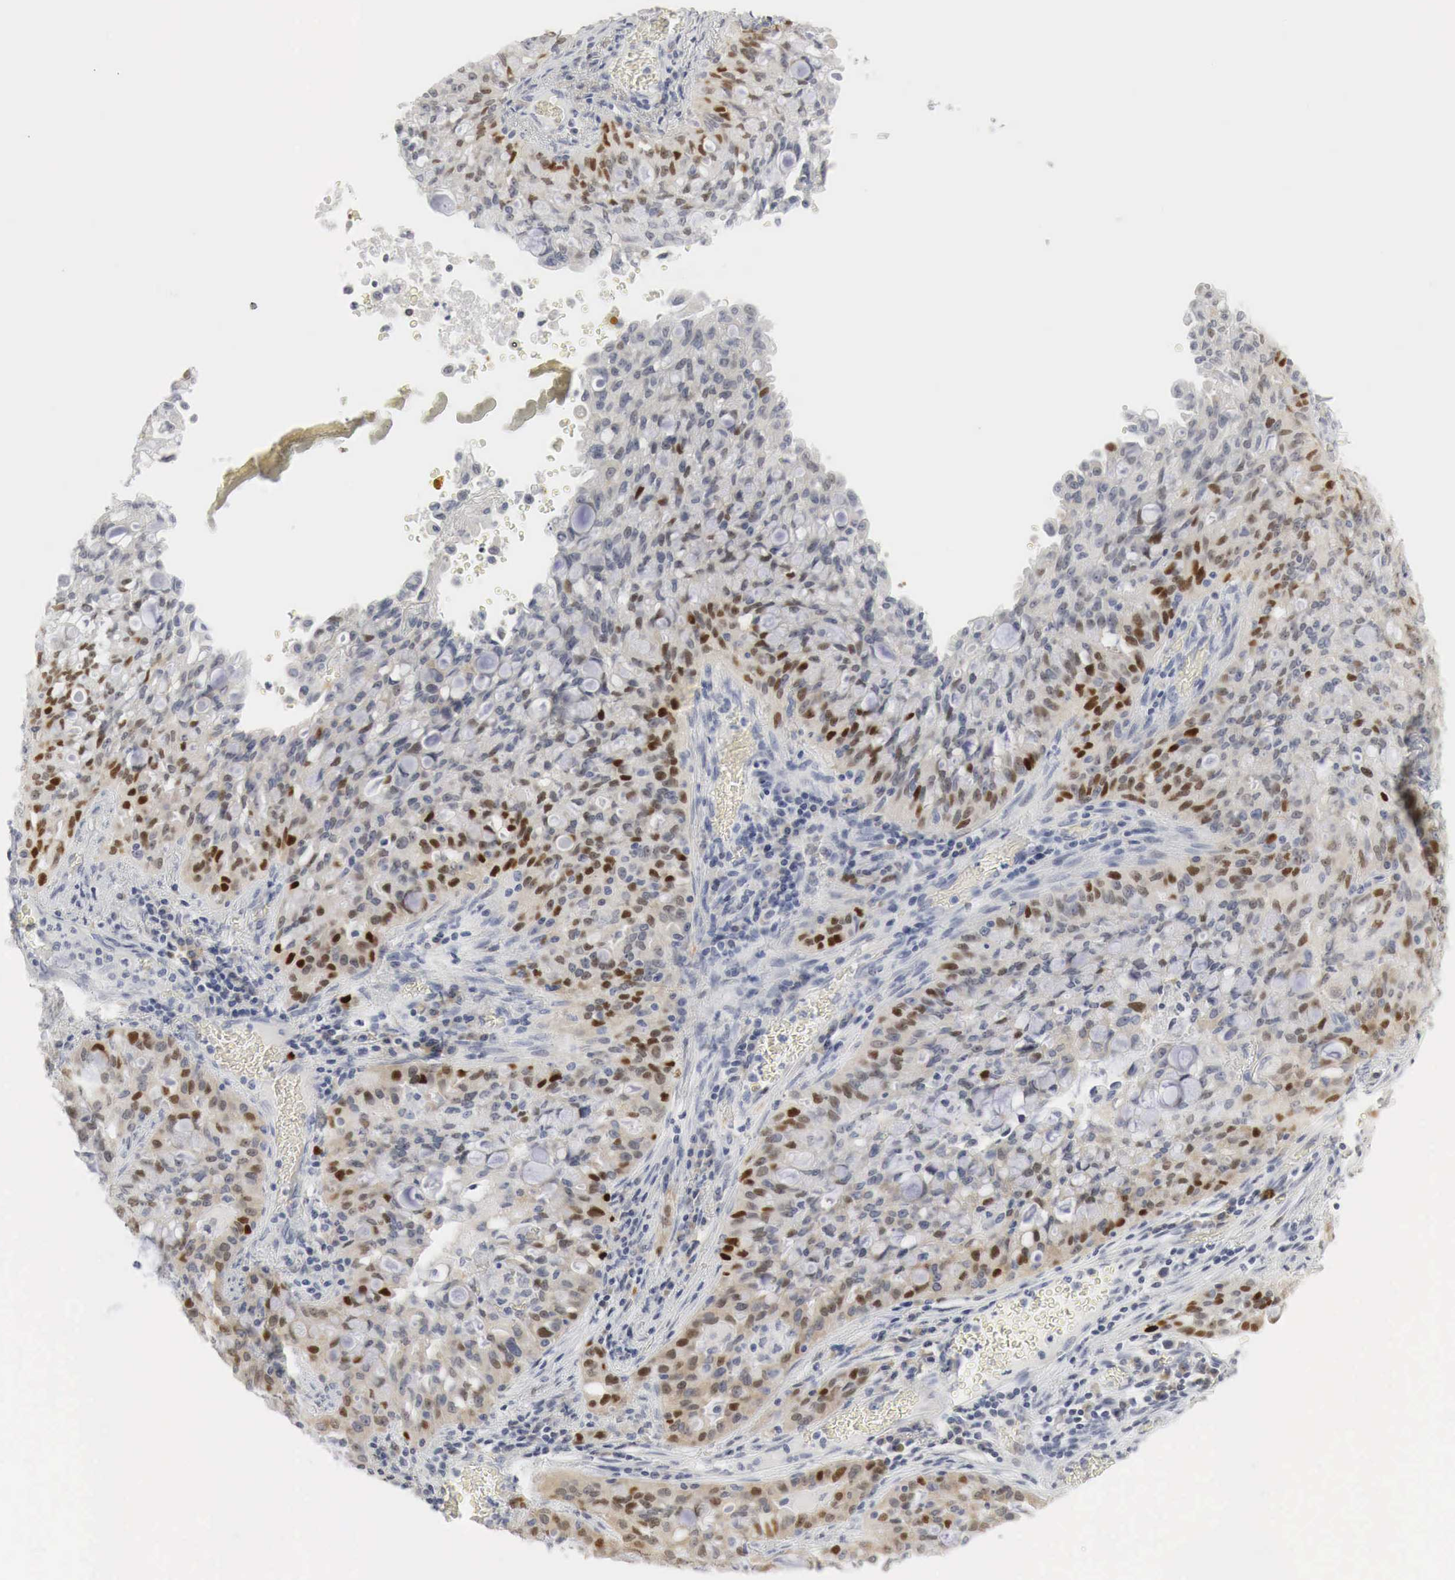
{"staining": {"intensity": "moderate", "quantity": "25%-75%", "location": "nuclear"}, "tissue": "lung cancer", "cell_type": "Tumor cells", "image_type": "cancer", "snomed": [{"axis": "morphology", "description": "Adenocarcinoma, NOS"}, {"axis": "topography", "description": "Lung"}], "caption": "Immunohistochemistry (DAB (3,3'-diaminobenzidine)) staining of lung cancer (adenocarcinoma) shows moderate nuclear protein expression in approximately 25%-75% of tumor cells.", "gene": "TP63", "patient": {"sex": "female", "age": 44}}